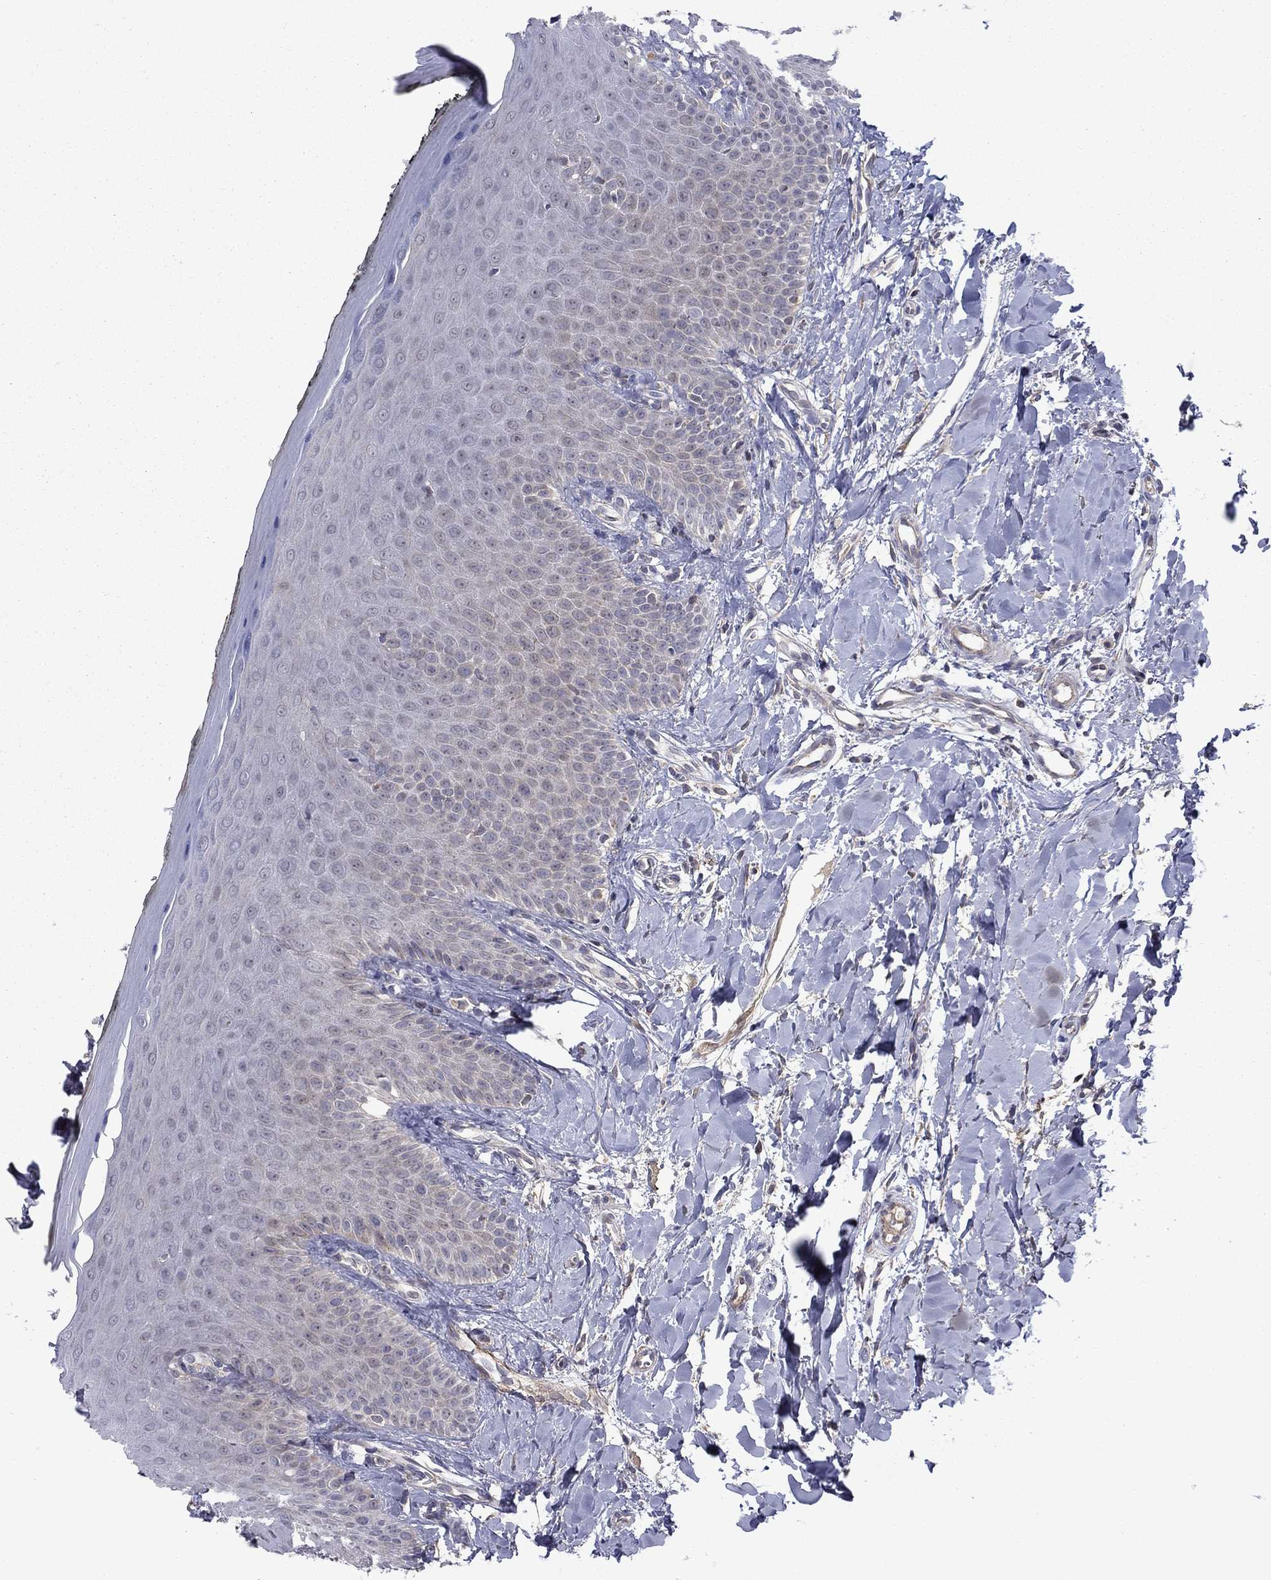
{"staining": {"intensity": "negative", "quantity": "none", "location": "none"}, "tissue": "oral mucosa", "cell_type": "Squamous epithelial cells", "image_type": "normal", "snomed": [{"axis": "morphology", "description": "Normal tissue, NOS"}, {"axis": "topography", "description": "Oral tissue"}], "caption": "Immunohistochemical staining of benign oral mucosa reveals no significant positivity in squamous epithelial cells. (Stains: DAB immunohistochemistry (IHC) with hematoxylin counter stain, Microscopy: brightfield microscopy at high magnification).", "gene": "DOP1B", "patient": {"sex": "female", "age": 43}}